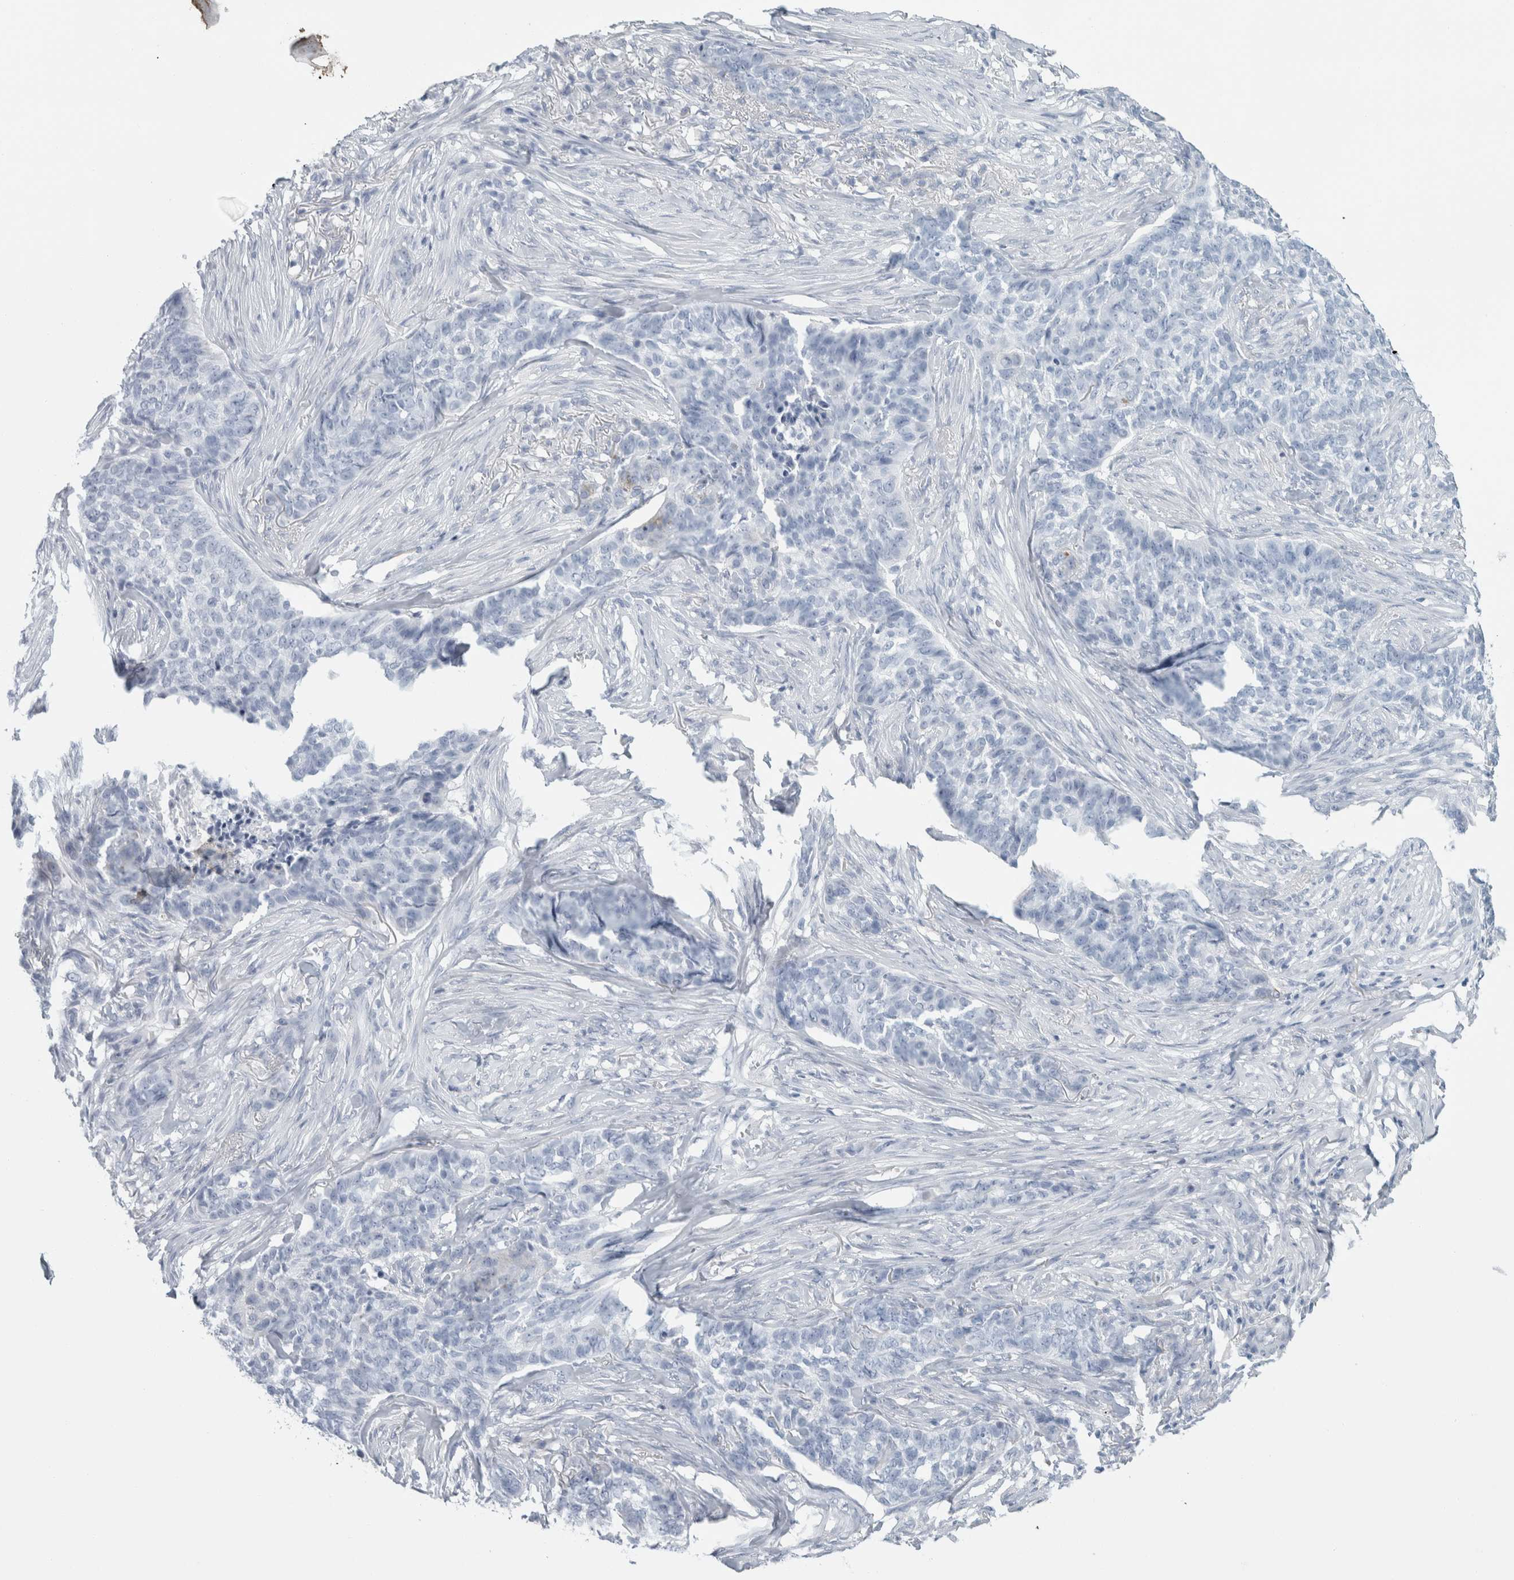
{"staining": {"intensity": "negative", "quantity": "none", "location": "none"}, "tissue": "skin cancer", "cell_type": "Tumor cells", "image_type": "cancer", "snomed": [{"axis": "morphology", "description": "Basal cell carcinoma"}, {"axis": "topography", "description": "Skin"}], "caption": "The histopathology image exhibits no significant expression in tumor cells of basal cell carcinoma (skin).", "gene": "RPH3AL", "patient": {"sex": "male", "age": 85}}